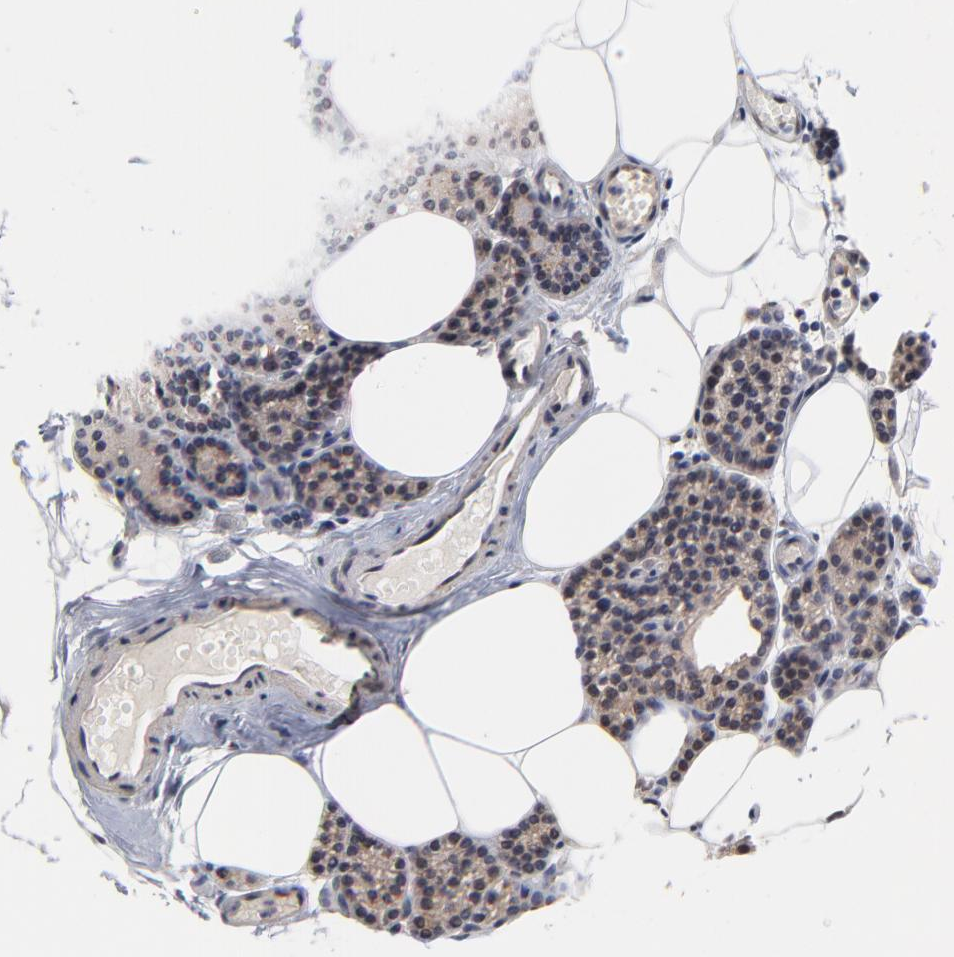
{"staining": {"intensity": "weak", "quantity": ">75%", "location": "cytoplasmic/membranous"}, "tissue": "parathyroid gland", "cell_type": "Glandular cells", "image_type": "normal", "snomed": [{"axis": "morphology", "description": "Normal tissue, NOS"}, {"axis": "topography", "description": "Parathyroid gland"}], "caption": "Brown immunohistochemical staining in normal parathyroid gland shows weak cytoplasmic/membranous expression in approximately >75% of glandular cells. Ihc stains the protein in brown and the nuclei are stained blue.", "gene": "ZNF157", "patient": {"sex": "female", "age": 66}}